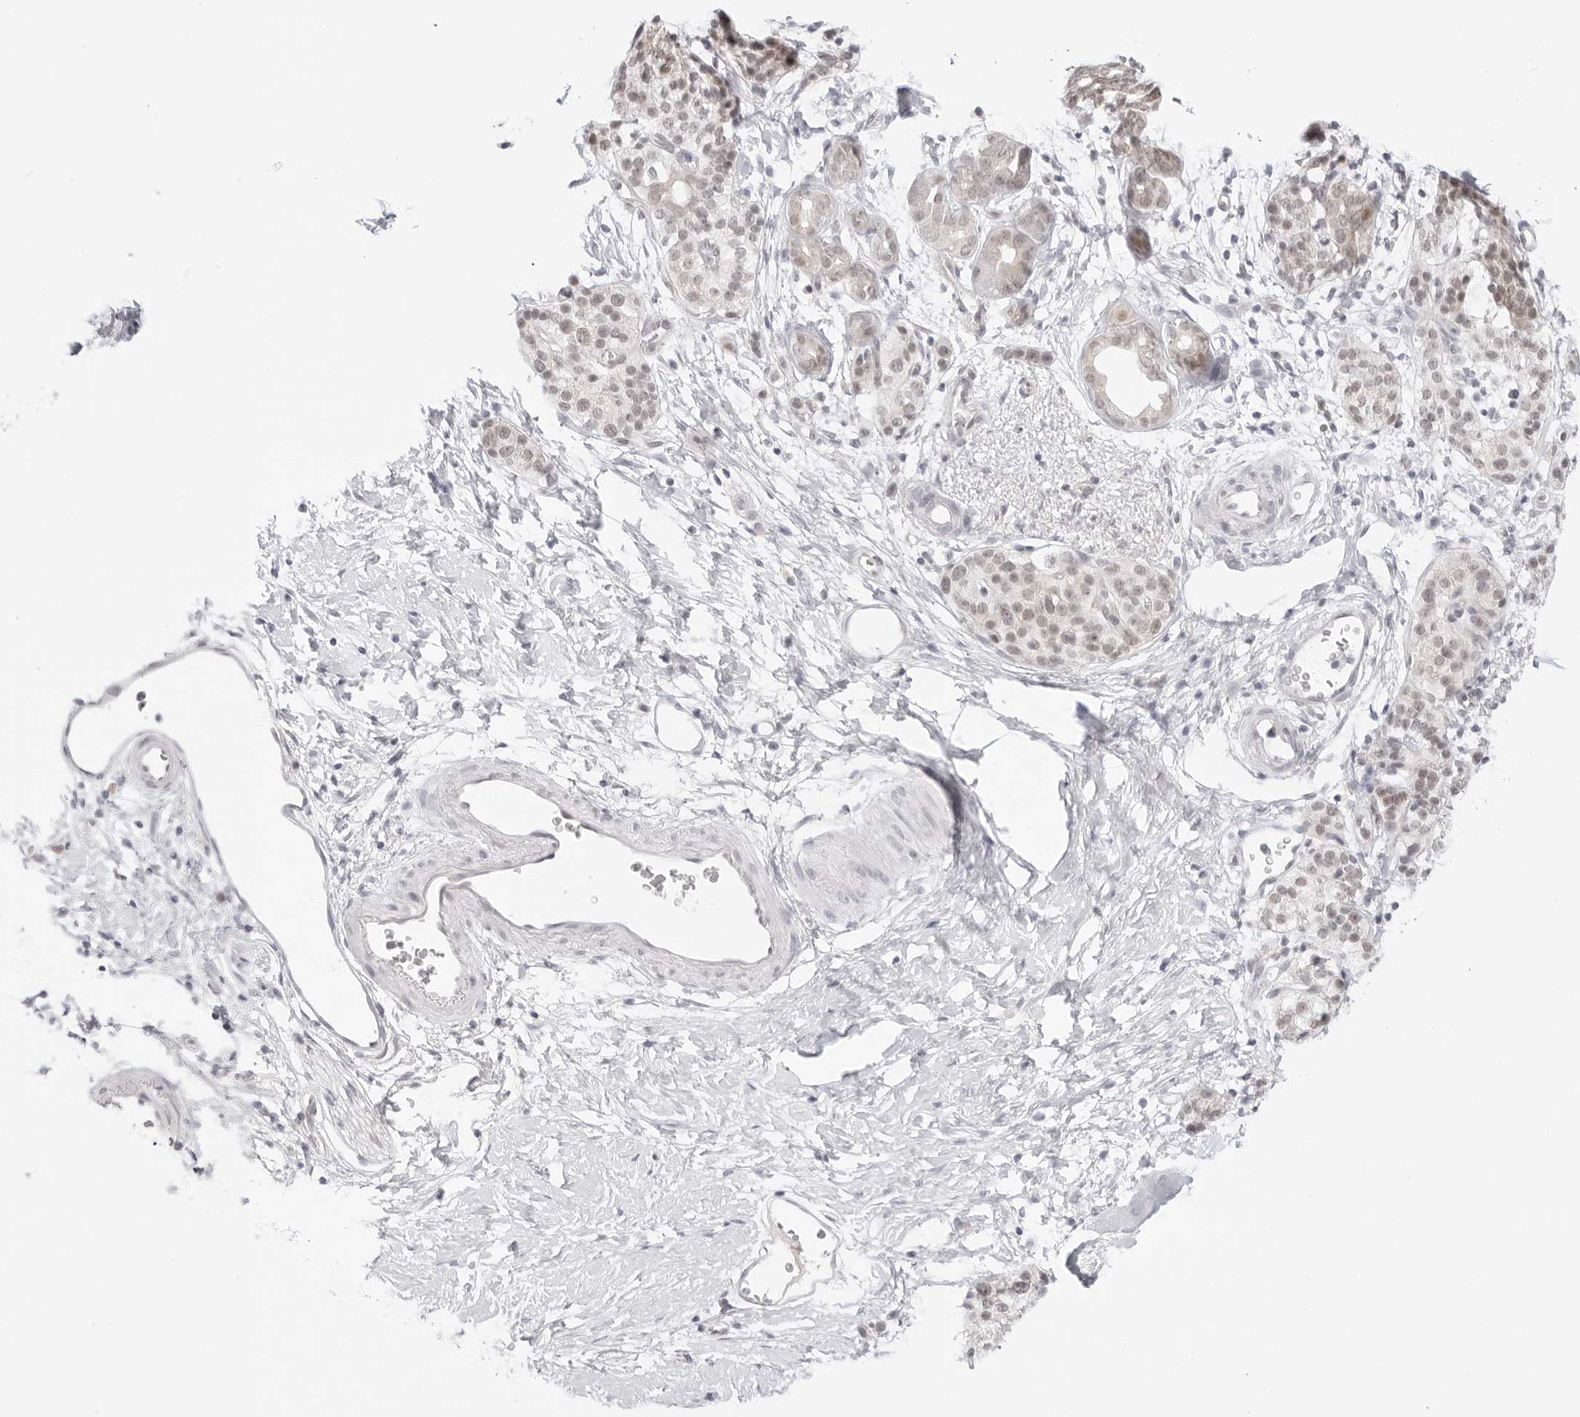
{"staining": {"intensity": "weak", "quantity": "25%-75%", "location": "nuclear"}, "tissue": "pancreatic cancer", "cell_type": "Tumor cells", "image_type": "cancer", "snomed": [{"axis": "morphology", "description": "Adenocarcinoma, NOS"}, {"axis": "topography", "description": "Pancreas"}], "caption": "Protein staining of pancreatic cancer (adenocarcinoma) tissue displays weak nuclear staining in approximately 25%-75% of tumor cells.", "gene": "MED18", "patient": {"sex": "male", "age": 50}}